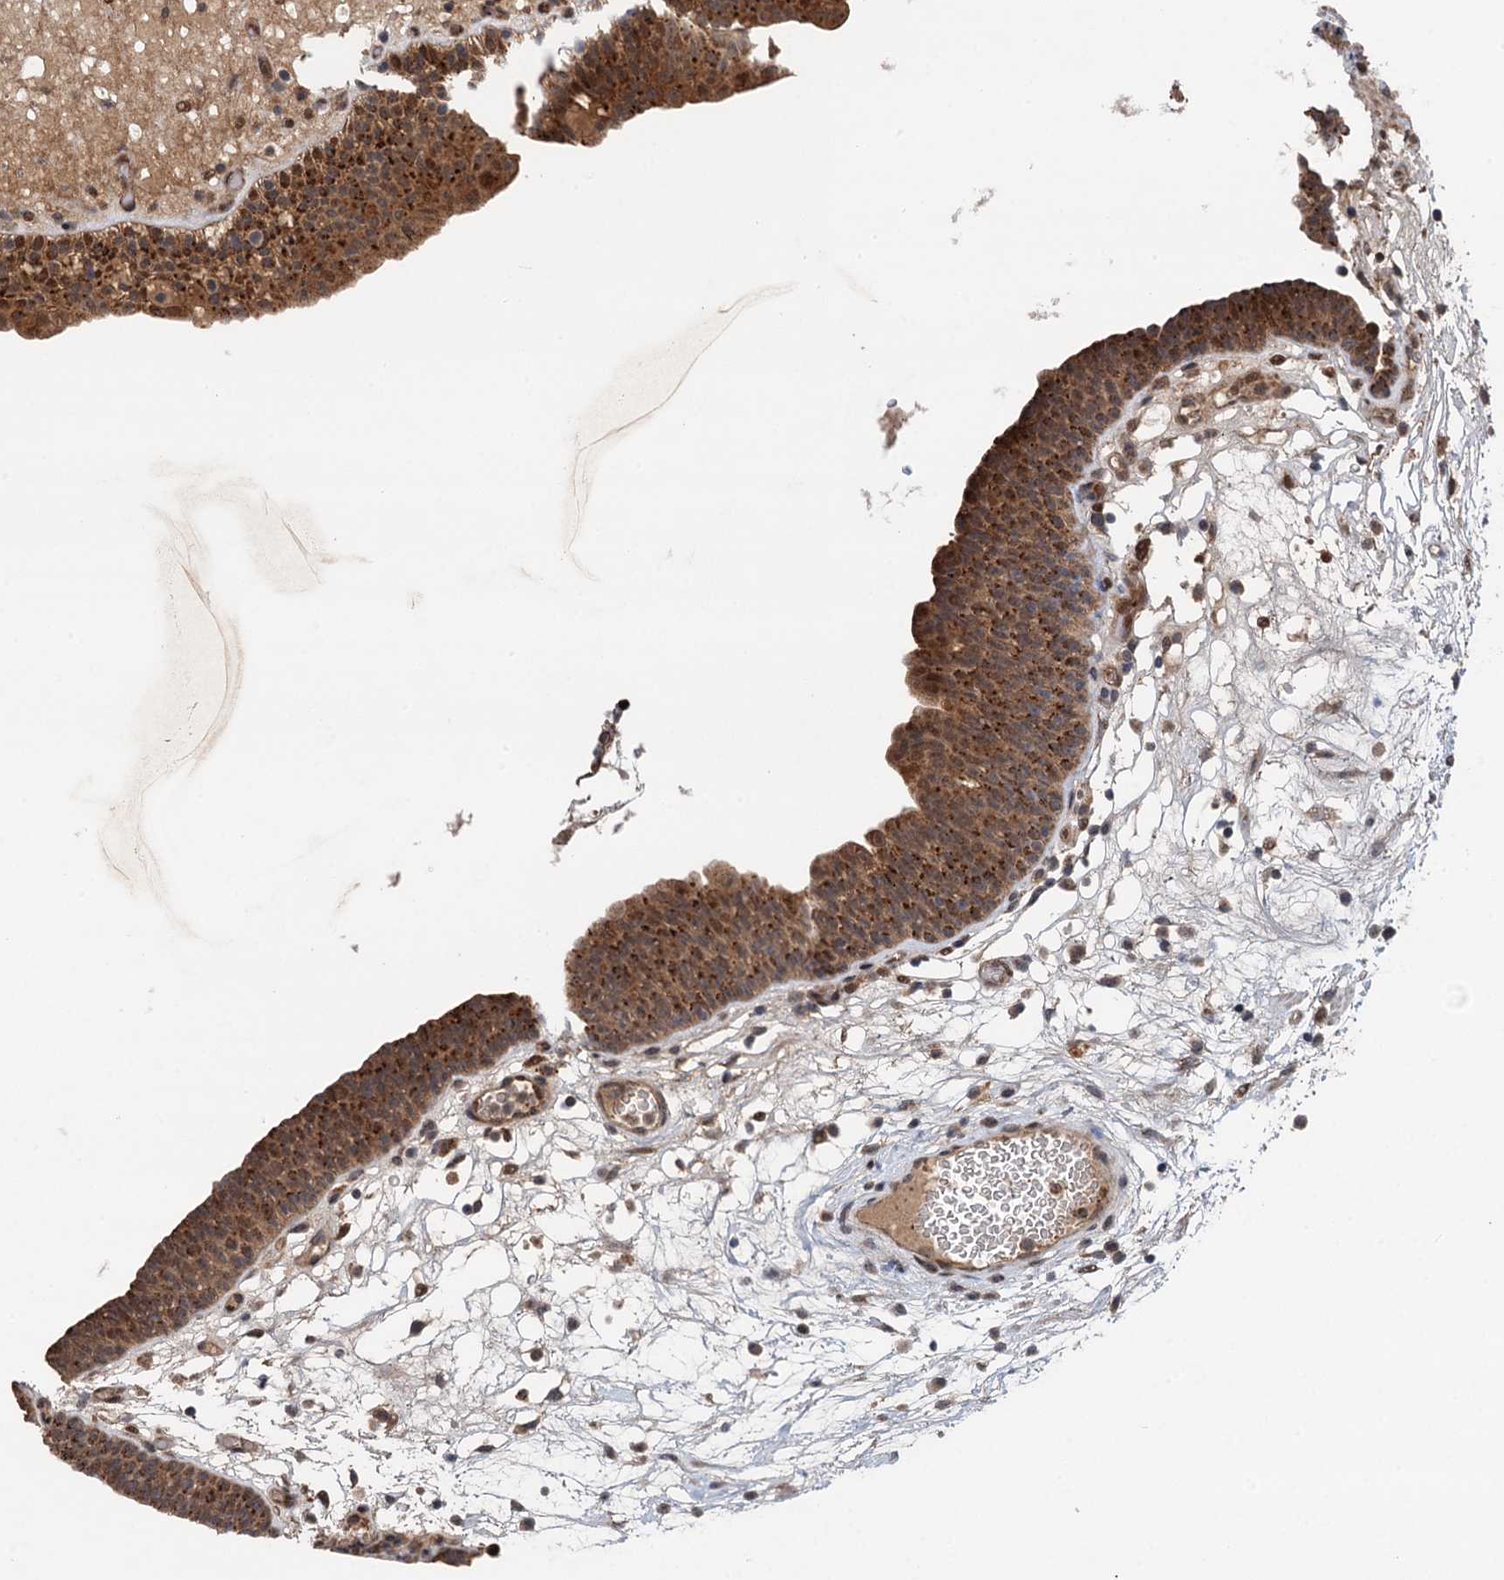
{"staining": {"intensity": "moderate", "quantity": ">75%", "location": "cytoplasmic/membranous,nuclear"}, "tissue": "urinary bladder", "cell_type": "Urothelial cells", "image_type": "normal", "snomed": [{"axis": "morphology", "description": "Normal tissue, NOS"}, {"axis": "topography", "description": "Urinary bladder"}], "caption": "Protein staining by immunohistochemistry exhibits moderate cytoplasmic/membranous,nuclear expression in about >75% of urothelial cells in unremarkable urinary bladder.", "gene": "NLRP10", "patient": {"sex": "male", "age": 71}}